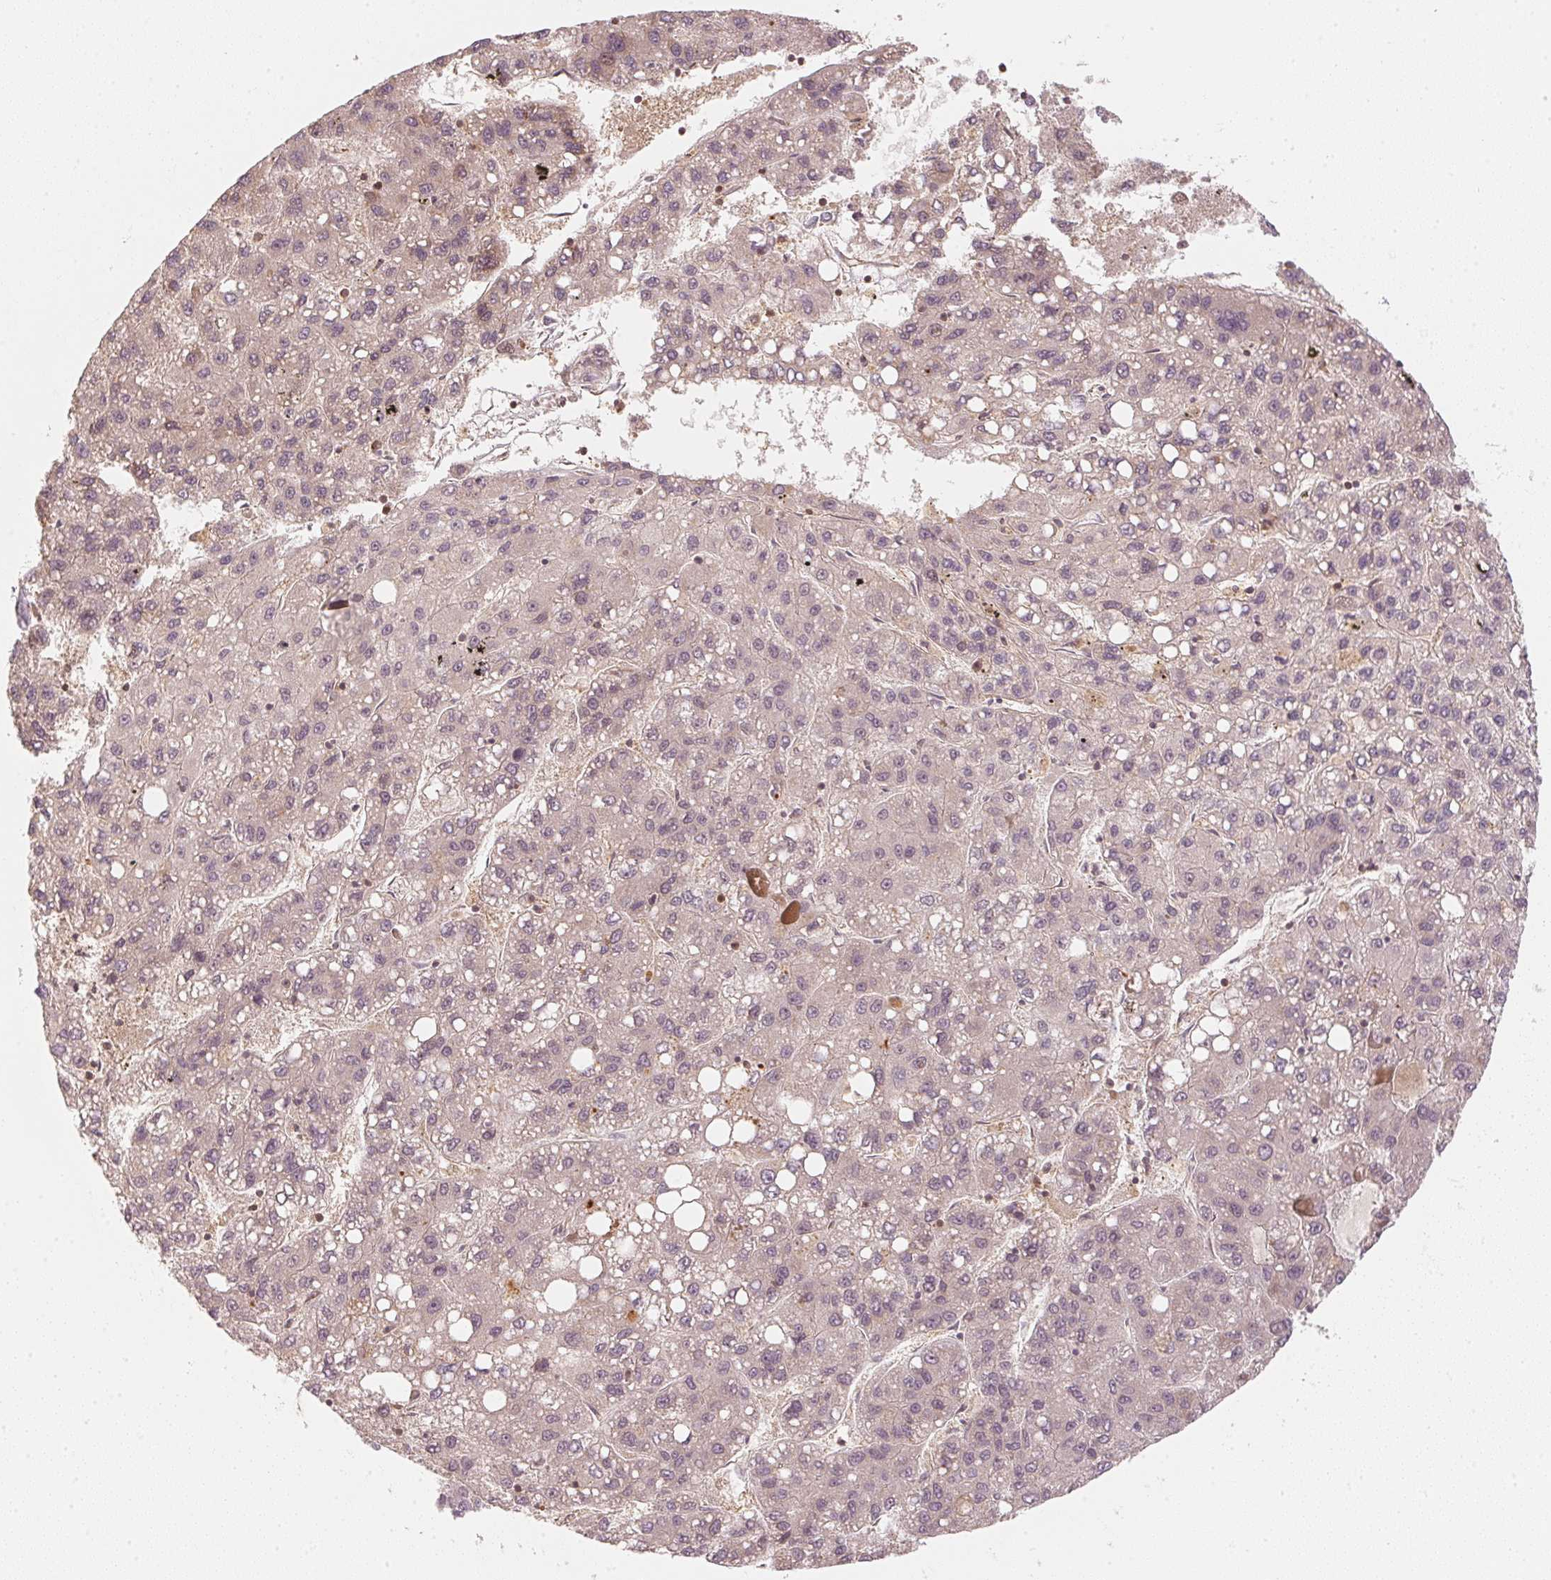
{"staining": {"intensity": "weak", "quantity": "<25%", "location": "nuclear"}, "tissue": "liver cancer", "cell_type": "Tumor cells", "image_type": "cancer", "snomed": [{"axis": "morphology", "description": "Carcinoma, Hepatocellular, NOS"}, {"axis": "topography", "description": "Liver"}], "caption": "Human liver hepatocellular carcinoma stained for a protein using immunohistochemistry shows no staining in tumor cells.", "gene": "UBE2L3", "patient": {"sex": "female", "age": 82}}